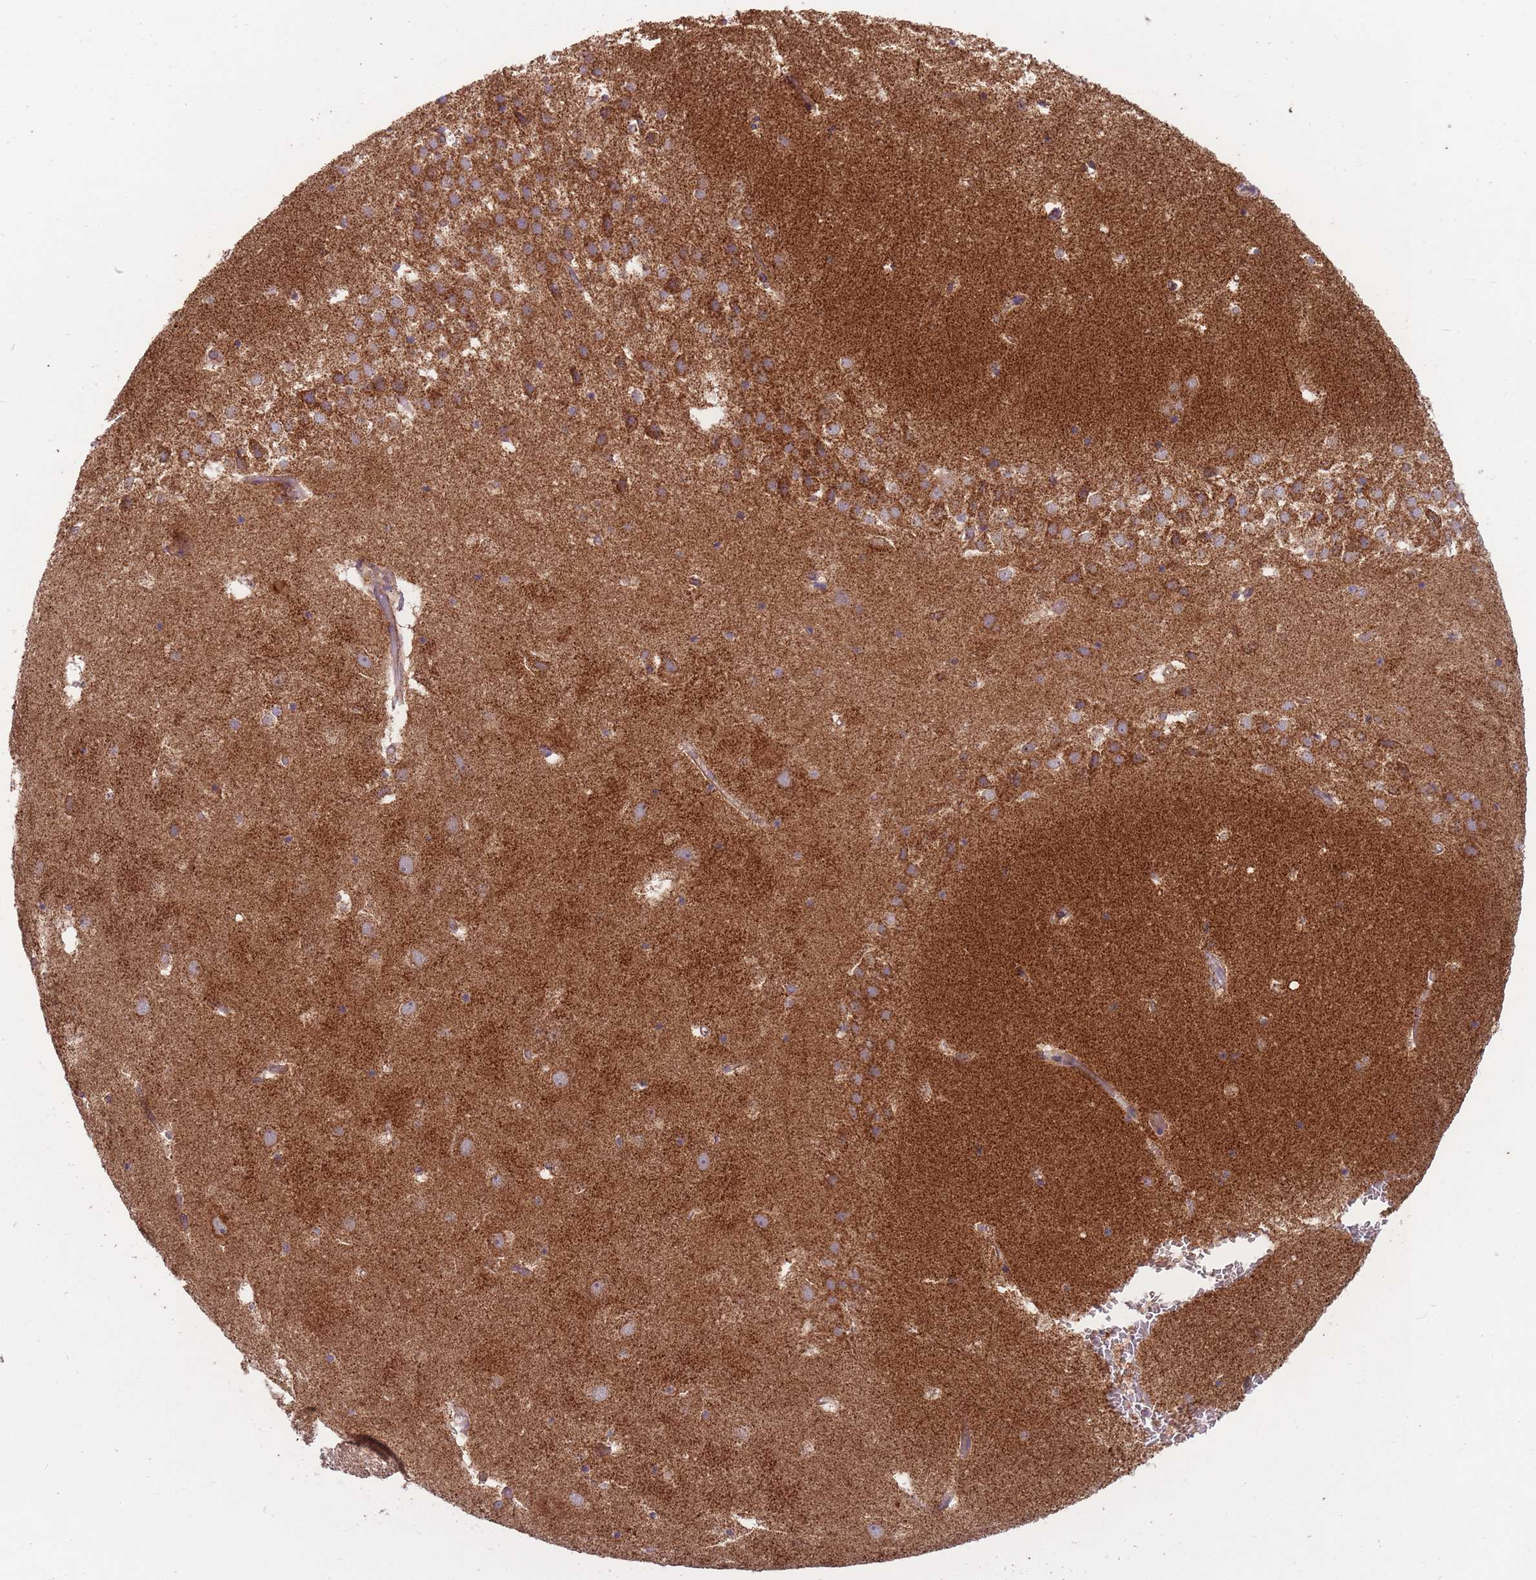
{"staining": {"intensity": "weak", "quantity": "25%-75%", "location": "cytoplasmic/membranous"}, "tissue": "hippocampus", "cell_type": "Glial cells", "image_type": "normal", "snomed": [{"axis": "morphology", "description": "Normal tissue, NOS"}, {"axis": "topography", "description": "Hippocampus"}], "caption": "Glial cells display weak cytoplasmic/membranous expression in approximately 25%-75% of cells in benign hippocampus.", "gene": "ENSG00000255639", "patient": {"sex": "female", "age": 52}}